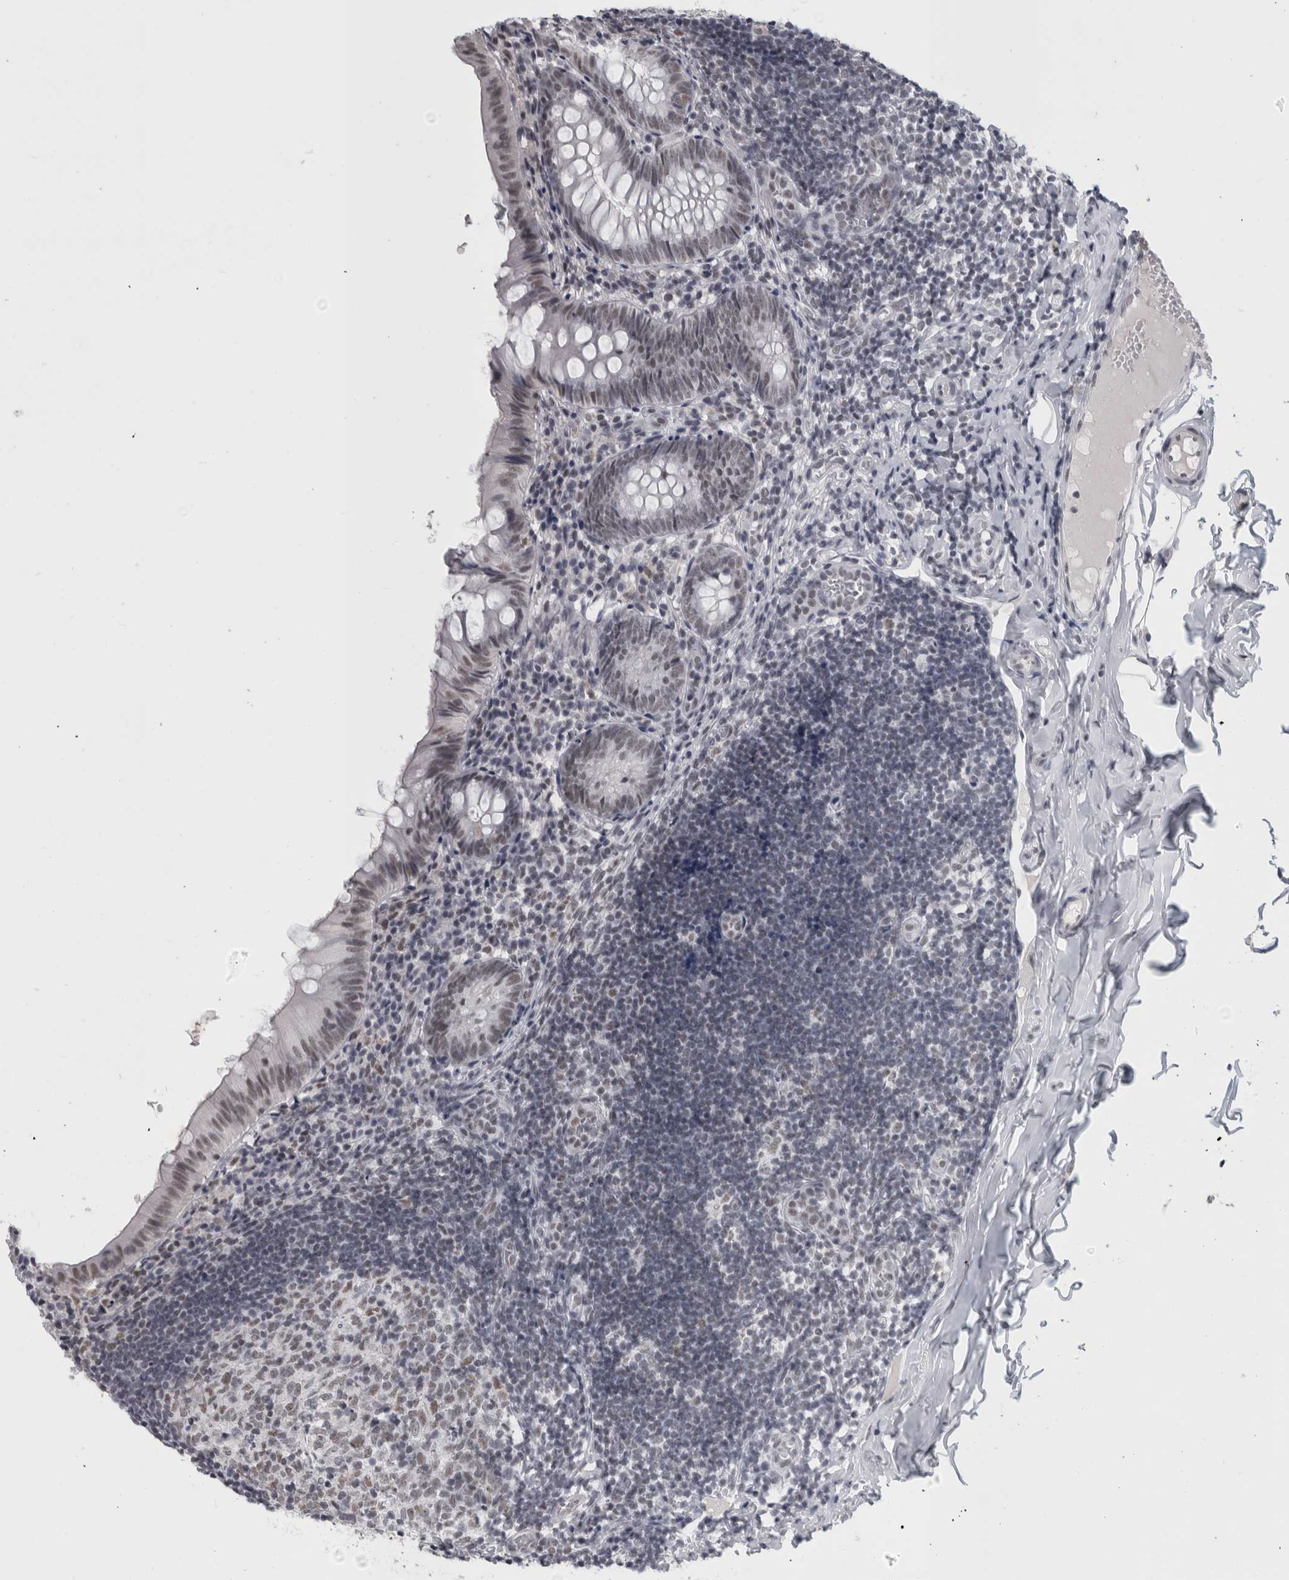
{"staining": {"intensity": "weak", "quantity": "25%-75%", "location": "nuclear"}, "tissue": "appendix", "cell_type": "Glandular cells", "image_type": "normal", "snomed": [{"axis": "morphology", "description": "Normal tissue, NOS"}, {"axis": "topography", "description": "Appendix"}], "caption": "Weak nuclear expression is identified in about 25%-75% of glandular cells in unremarkable appendix. (brown staining indicates protein expression, while blue staining denotes nuclei).", "gene": "ARID4B", "patient": {"sex": "male", "age": 8}}